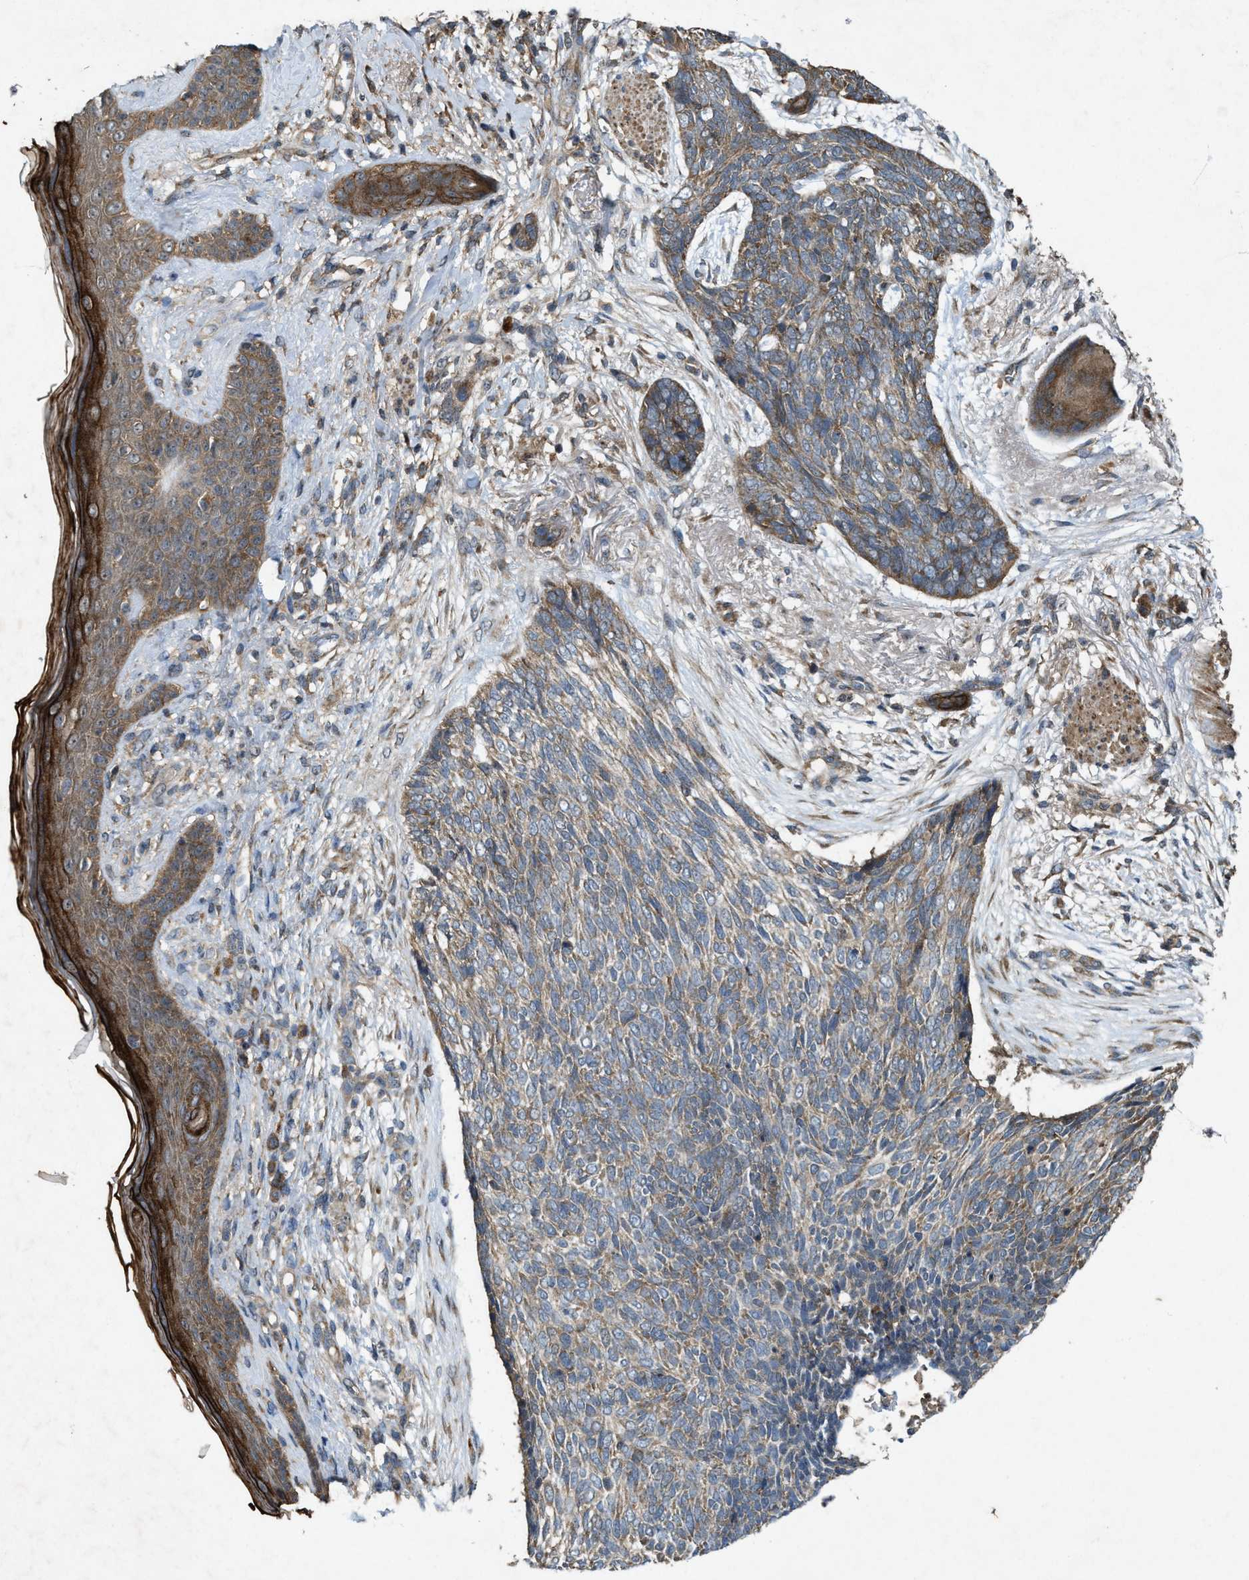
{"staining": {"intensity": "moderate", "quantity": ">75%", "location": "cytoplasmic/membranous"}, "tissue": "skin cancer", "cell_type": "Tumor cells", "image_type": "cancer", "snomed": [{"axis": "morphology", "description": "Basal cell carcinoma"}, {"axis": "topography", "description": "Skin"}], "caption": "Immunohistochemistry (IHC) of skin cancer reveals medium levels of moderate cytoplasmic/membranous staining in about >75% of tumor cells.", "gene": "PDP2", "patient": {"sex": "female", "age": 84}}